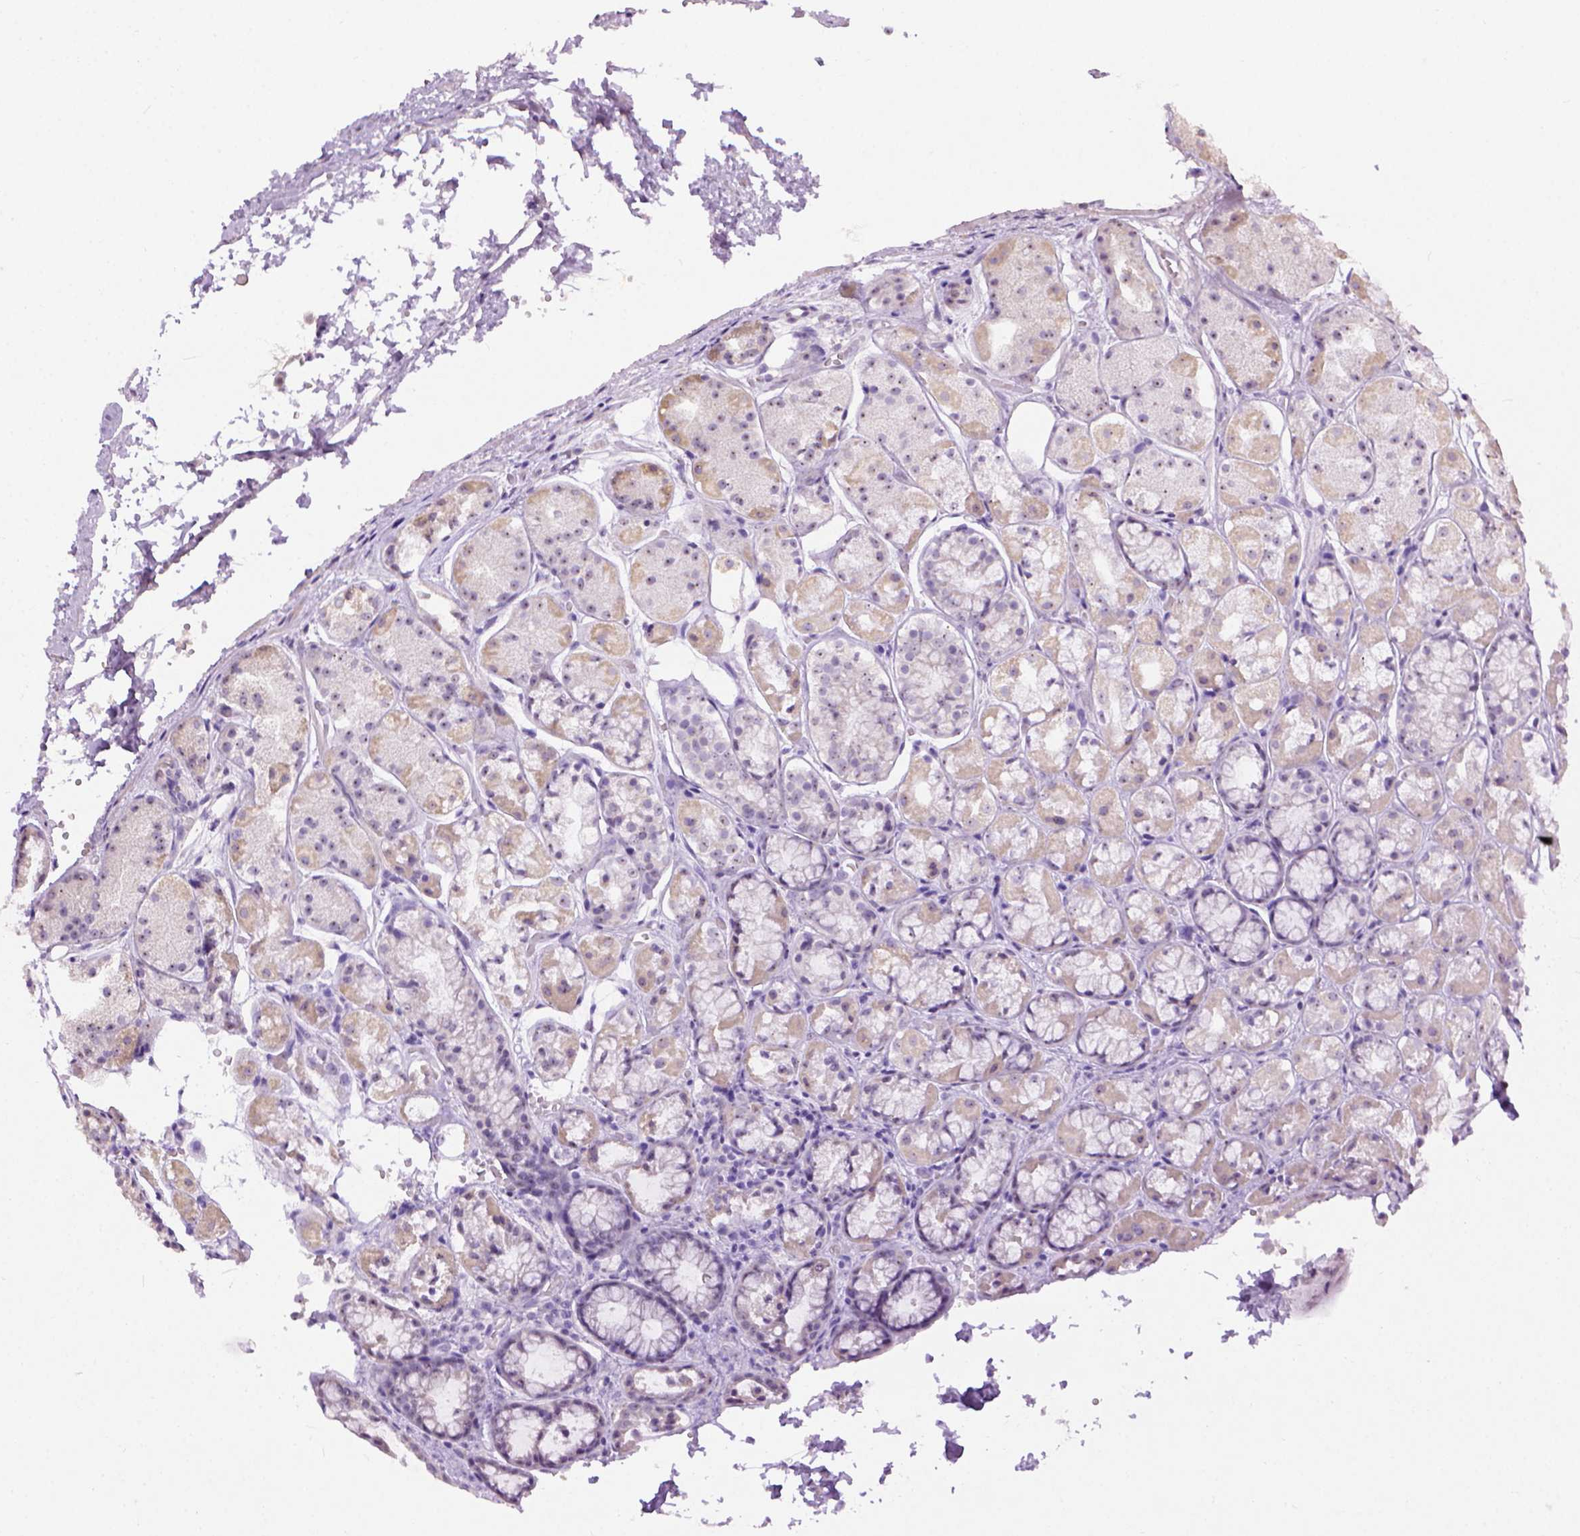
{"staining": {"intensity": "negative", "quantity": "none", "location": "none"}, "tissue": "stomach", "cell_type": "Glandular cells", "image_type": "normal", "snomed": [{"axis": "morphology", "description": "Normal tissue, NOS"}, {"axis": "topography", "description": "Stomach"}], "caption": "Immunohistochemistry of unremarkable human stomach shows no expression in glandular cells. (Stains: DAB immunohistochemistry with hematoxylin counter stain, Microscopy: brightfield microscopy at high magnification).", "gene": "UTP4", "patient": {"sex": "male", "age": 70}}